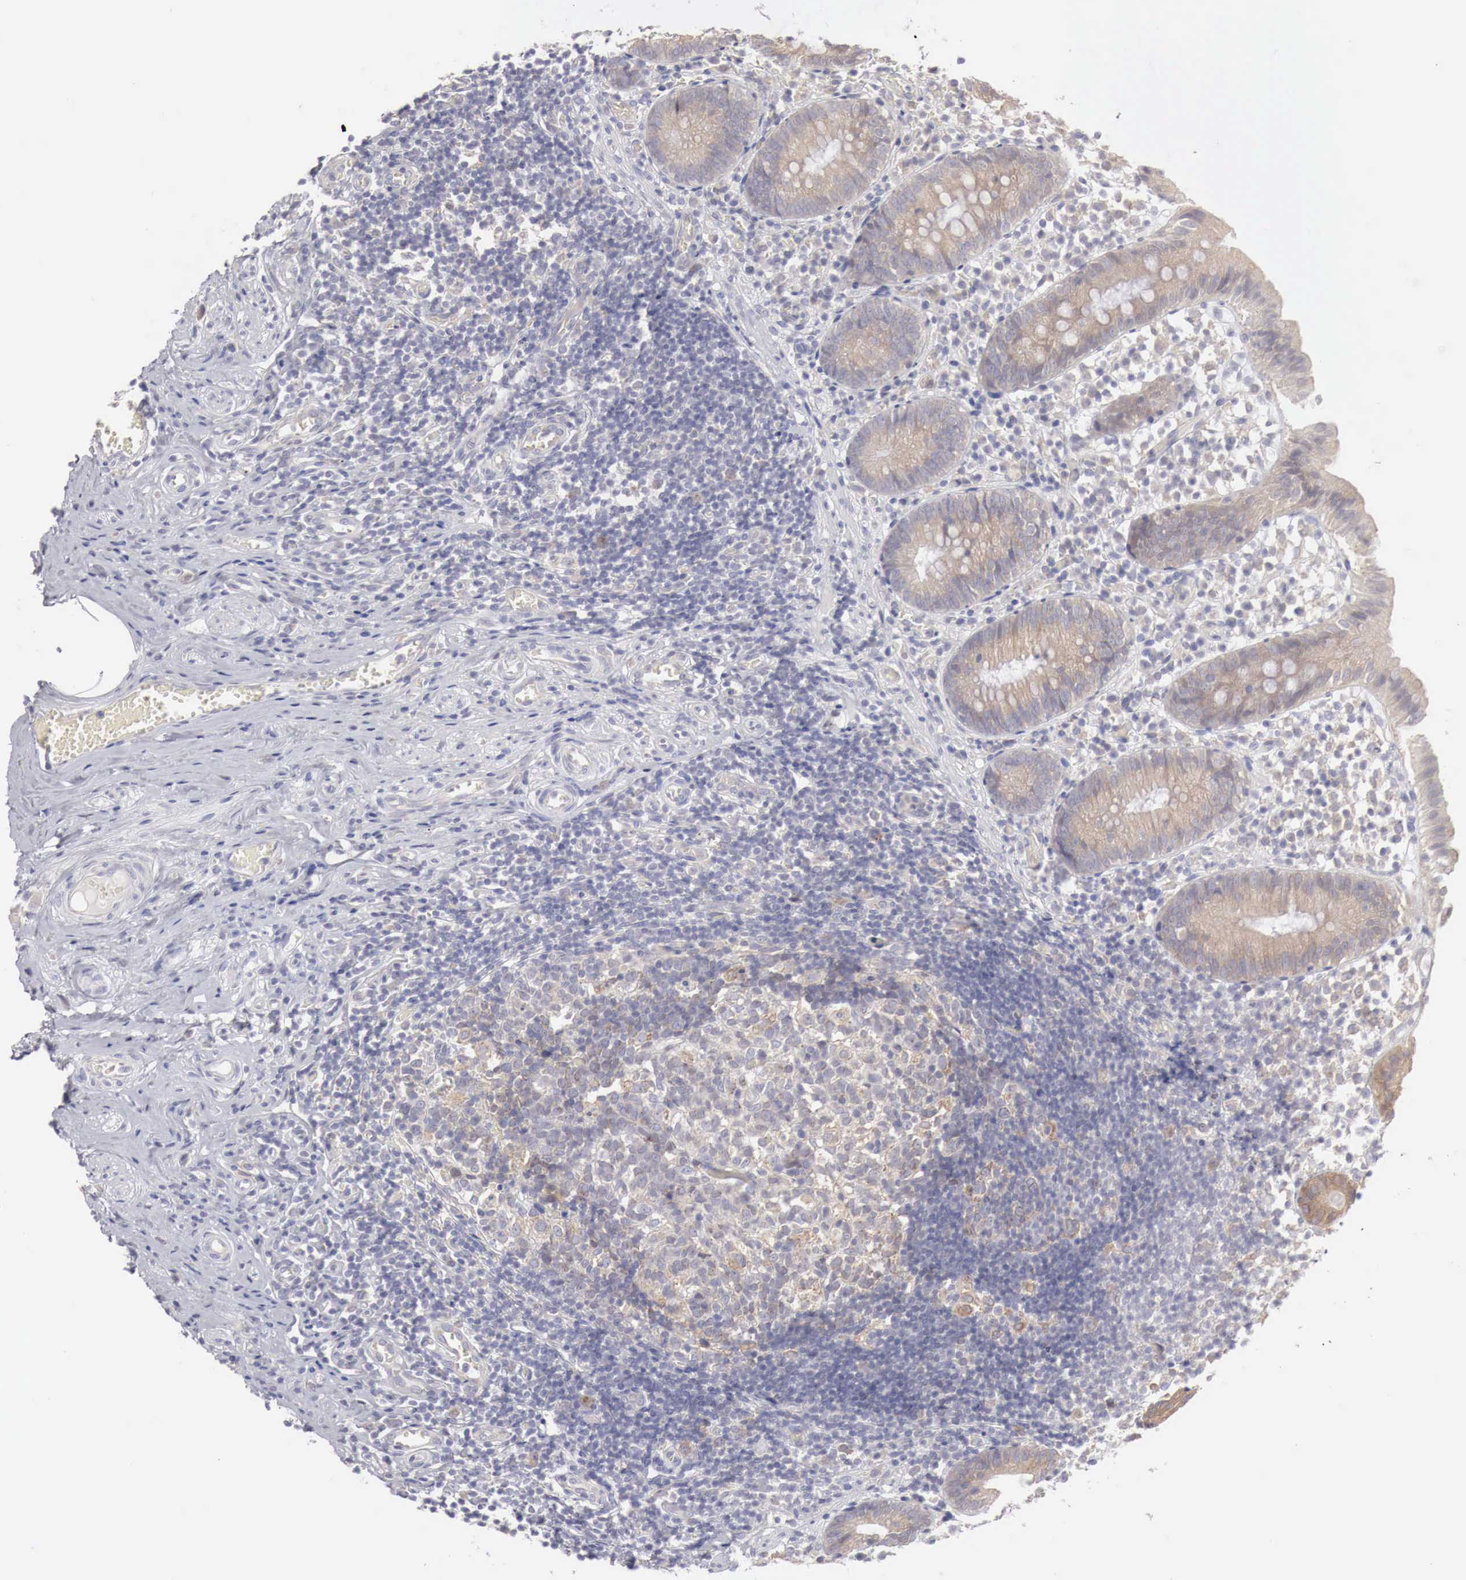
{"staining": {"intensity": "moderate", "quantity": "25%-75%", "location": "cytoplasmic/membranous"}, "tissue": "appendix", "cell_type": "Glandular cells", "image_type": "normal", "snomed": [{"axis": "morphology", "description": "Normal tissue, NOS"}, {"axis": "topography", "description": "Appendix"}], "caption": "Immunohistochemical staining of unremarkable human appendix exhibits 25%-75% levels of moderate cytoplasmic/membranous protein expression in about 25%-75% of glandular cells.", "gene": "NSDHL", "patient": {"sex": "male", "age": 25}}